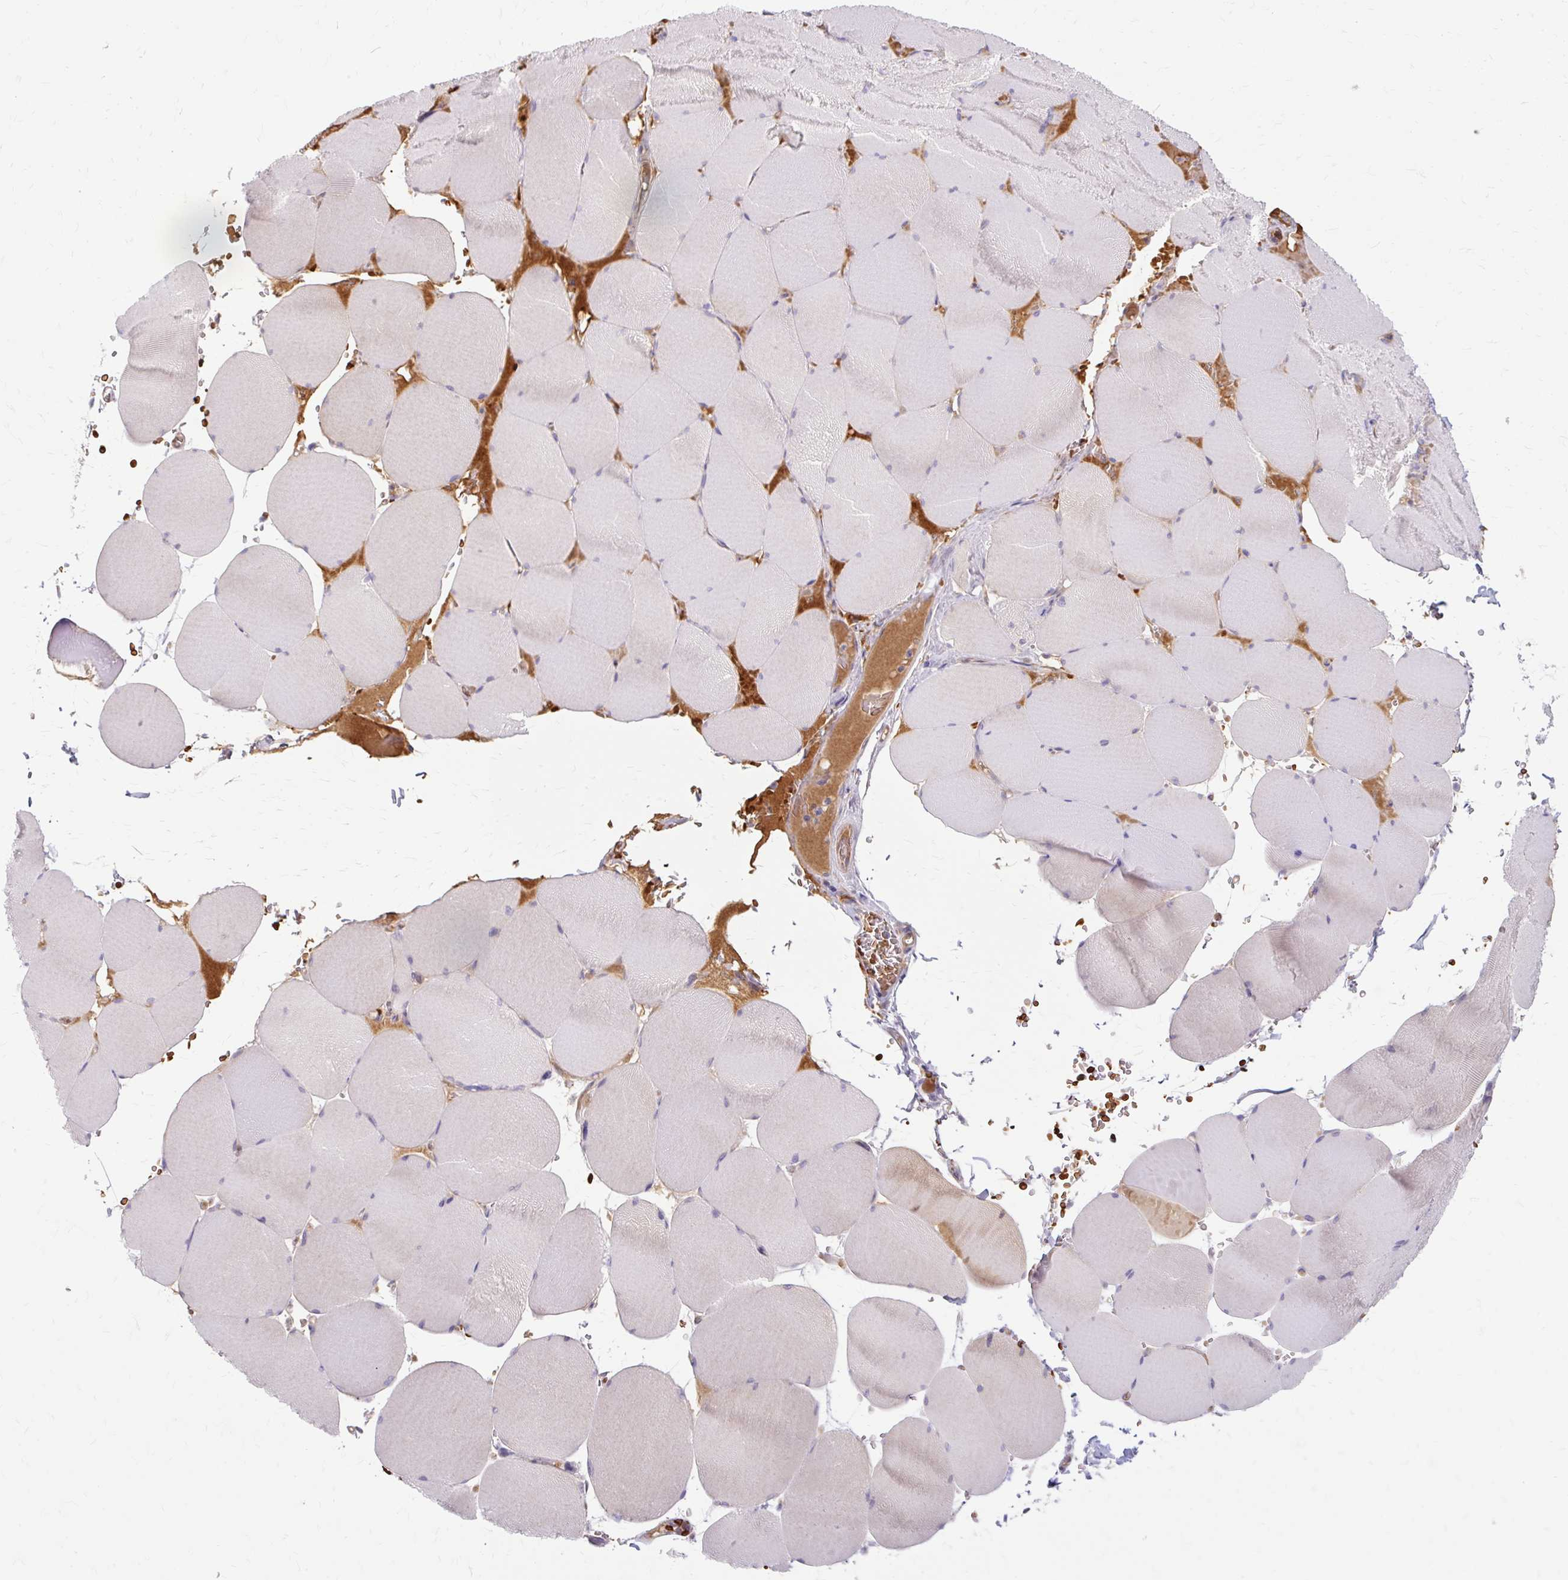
{"staining": {"intensity": "weak", "quantity": "25%-75%", "location": "cytoplasmic/membranous"}, "tissue": "skeletal muscle", "cell_type": "Myocytes", "image_type": "normal", "snomed": [{"axis": "morphology", "description": "Normal tissue, NOS"}, {"axis": "topography", "description": "Skeletal muscle"}, {"axis": "topography", "description": "Head-Neck"}], "caption": "Normal skeletal muscle shows weak cytoplasmic/membranous expression in about 25%-75% of myocytes, visualized by immunohistochemistry.", "gene": "USHBP1", "patient": {"sex": "male", "age": 66}}